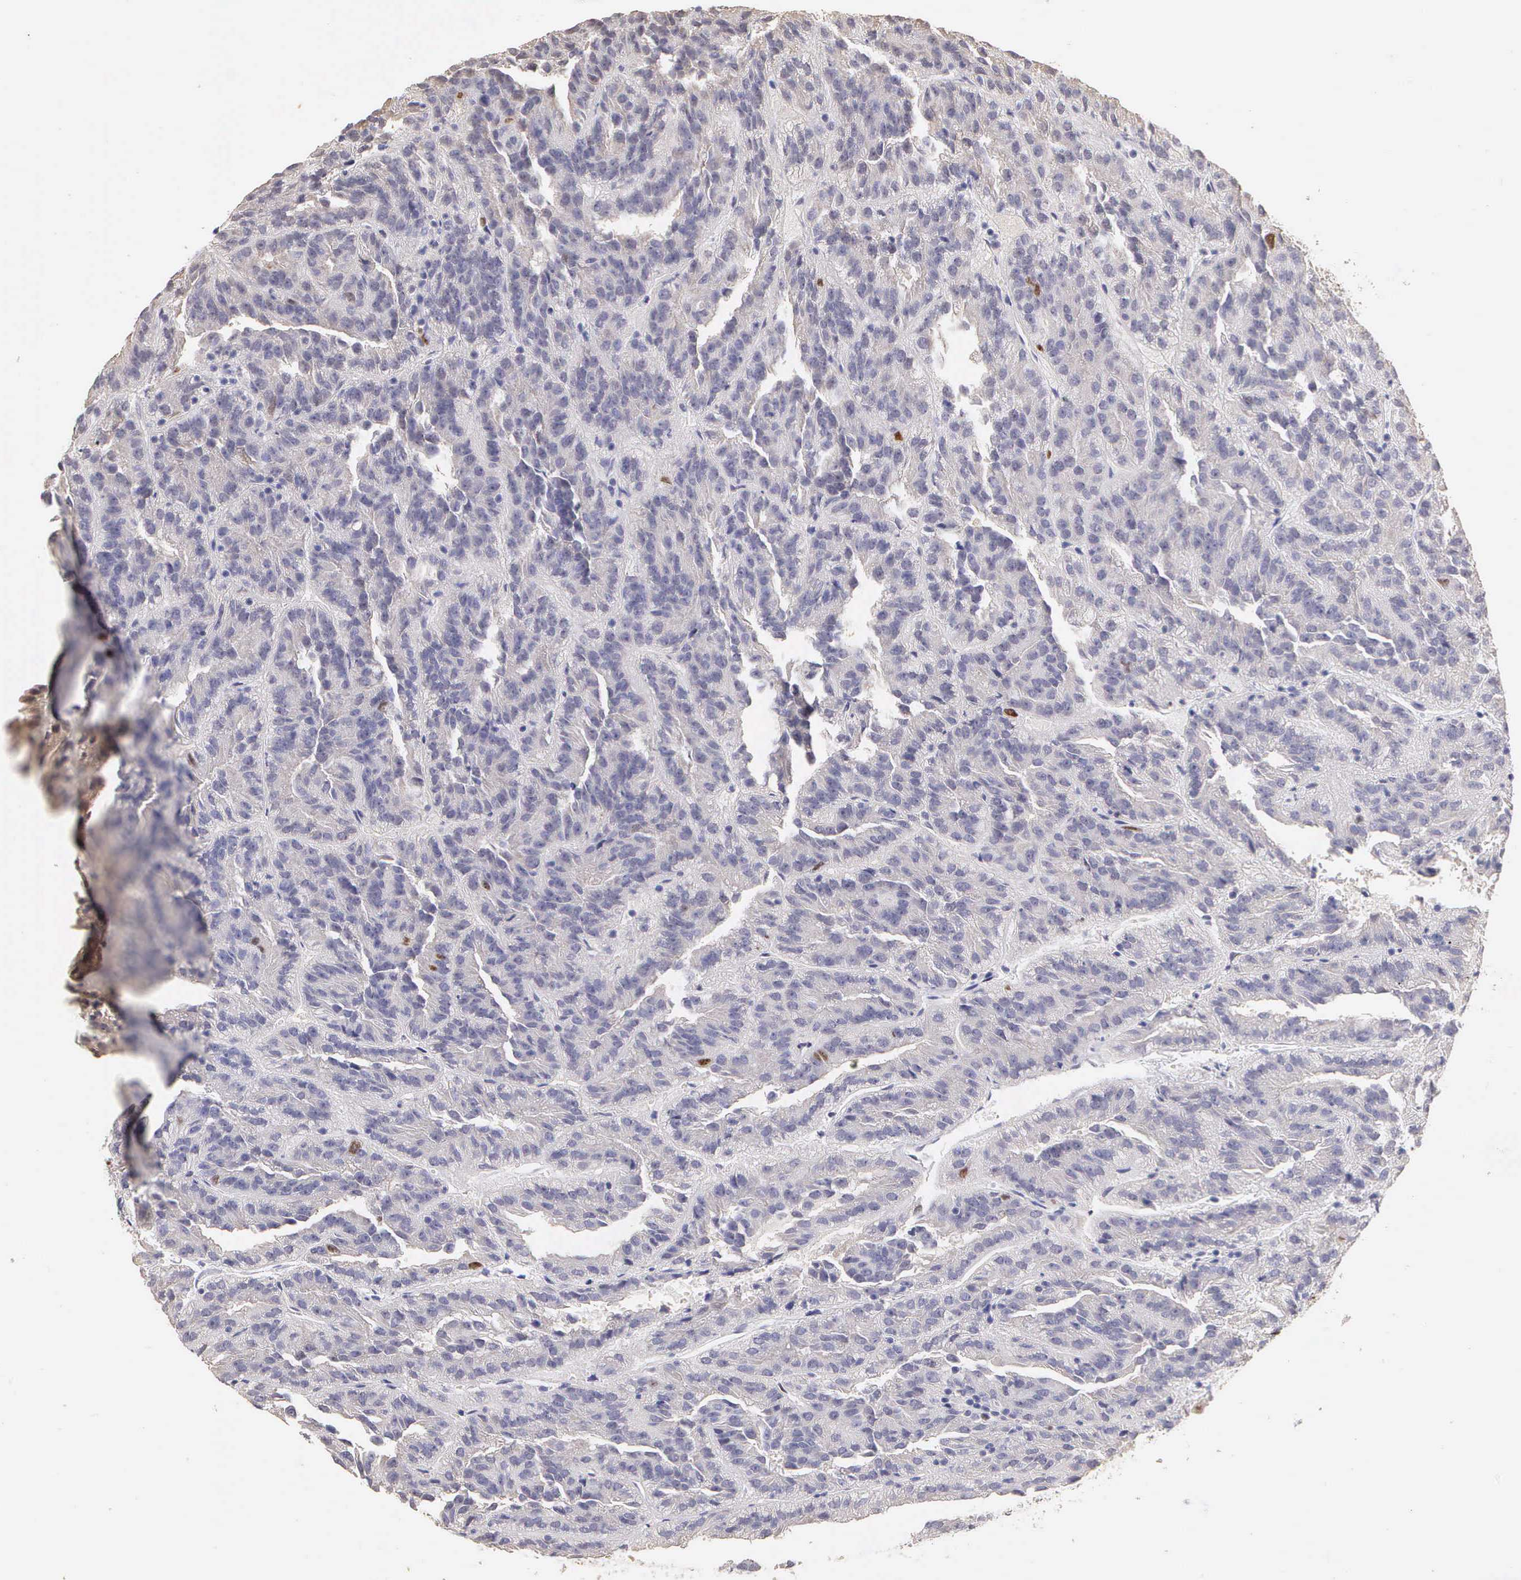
{"staining": {"intensity": "negative", "quantity": "none", "location": "none"}, "tissue": "renal cancer", "cell_type": "Tumor cells", "image_type": "cancer", "snomed": [{"axis": "morphology", "description": "Adenocarcinoma, NOS"}, {"axis": "topography", "description": "Kidney"}], "caption": "Protein analysis of adenocarcinoma (renal) demonstrates no significant positivity in tumor cells. (DAB immunohistochemistry visualized using brightfield microscopy, high magnification).", "gene": "MKI67", "patient": {"sex": "male", "age": 46}}